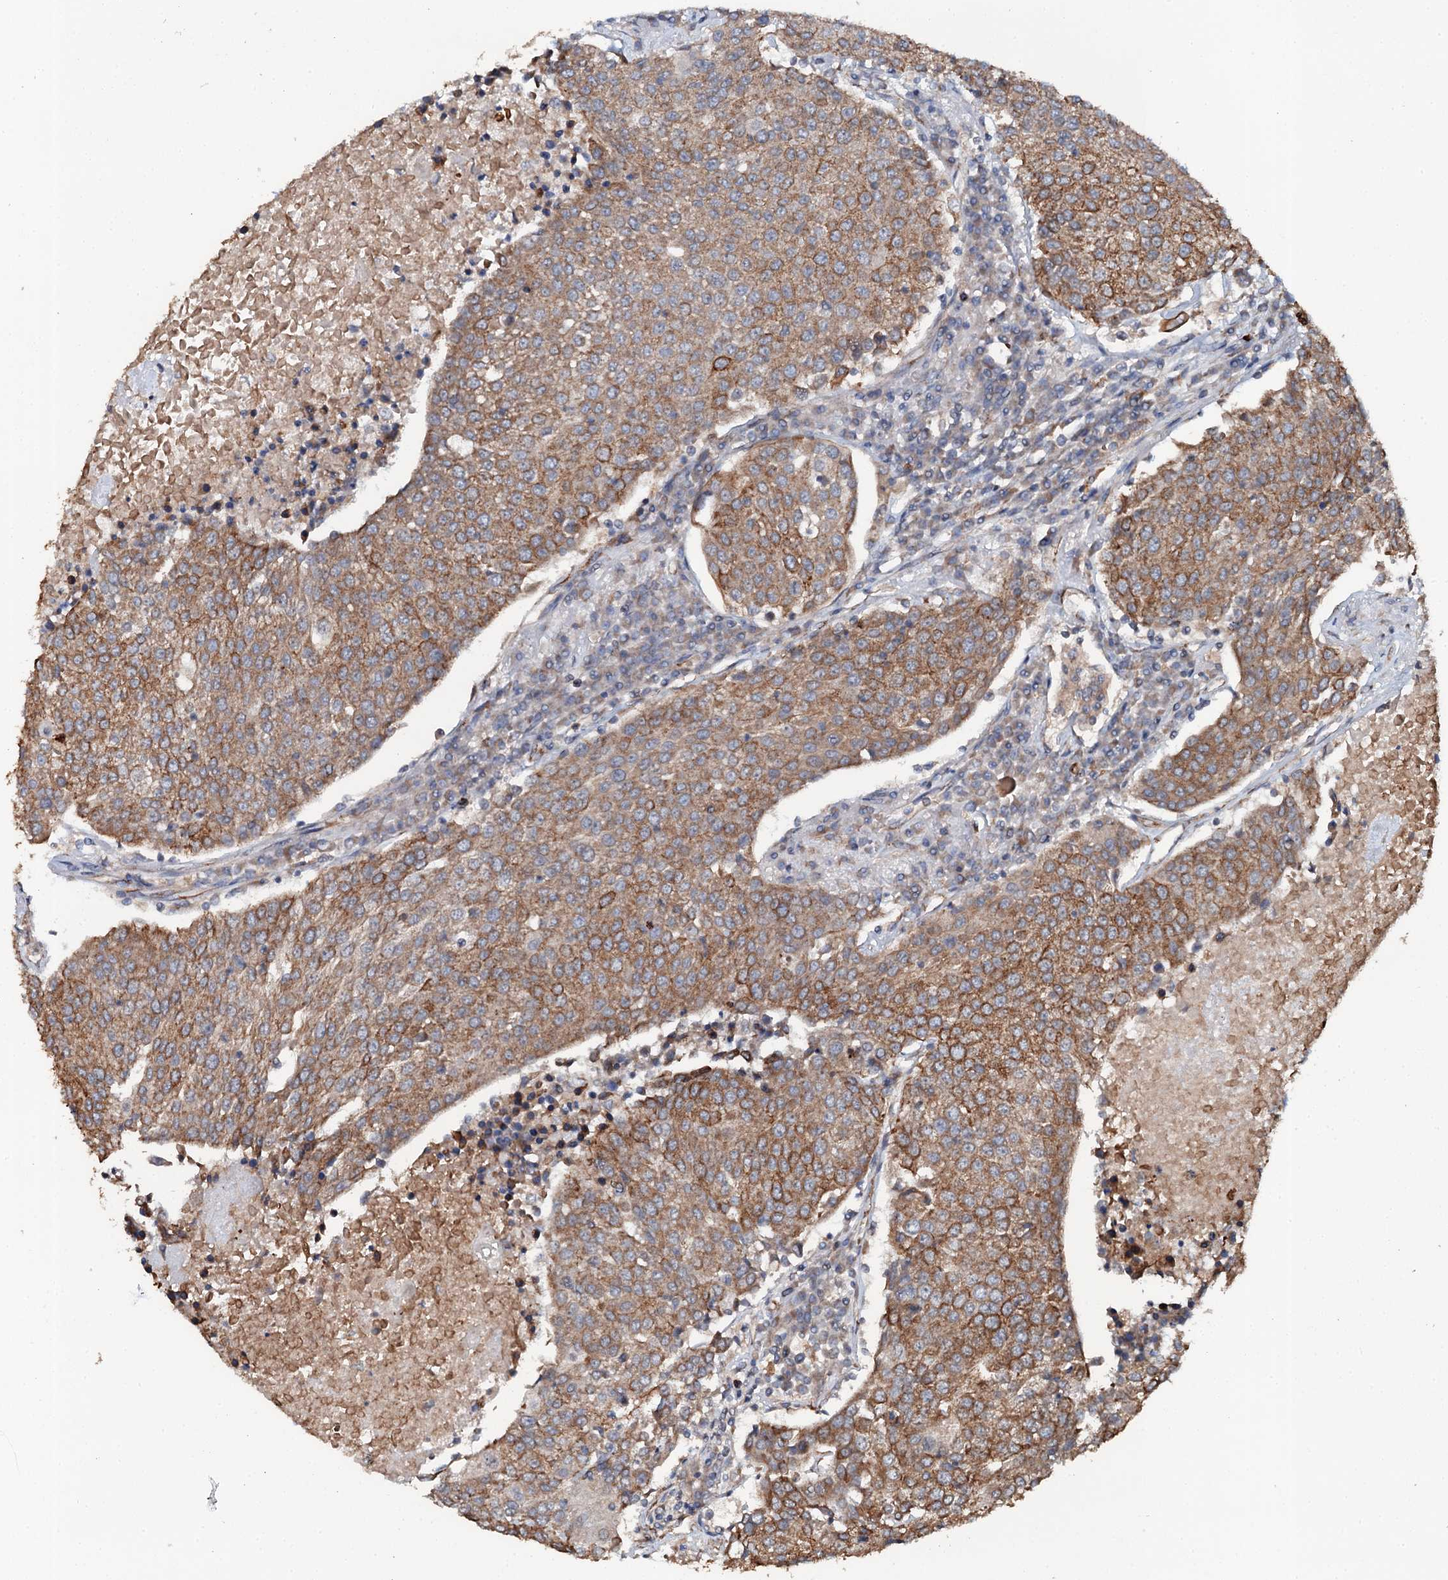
{"staining": {"intensity": "moderate", "quantity": ">75%", "location": "cytoplasmic/membranous"}, "tissue": "urothelial cancer", "cell_type": "Tumor cells", "image_type": "cancer", "snomed": [{"axis": "morphology", "description": "Urothelial carcinoma, High grade"}, {"axis": "topography", "description": "Urinary bladder"}], "caption": "Protein analysis of high-grade urothelial carcinoma tissue shows moderate cytoplasmic/membranous expression in about >75% of tumor cells. The staining was performed using DAB, with brown indicating positive protein expression. Nuclei are stained blue with hematoxylin.", "gene": "GLCE", "patient": {"sex": "female", "age": 85}}